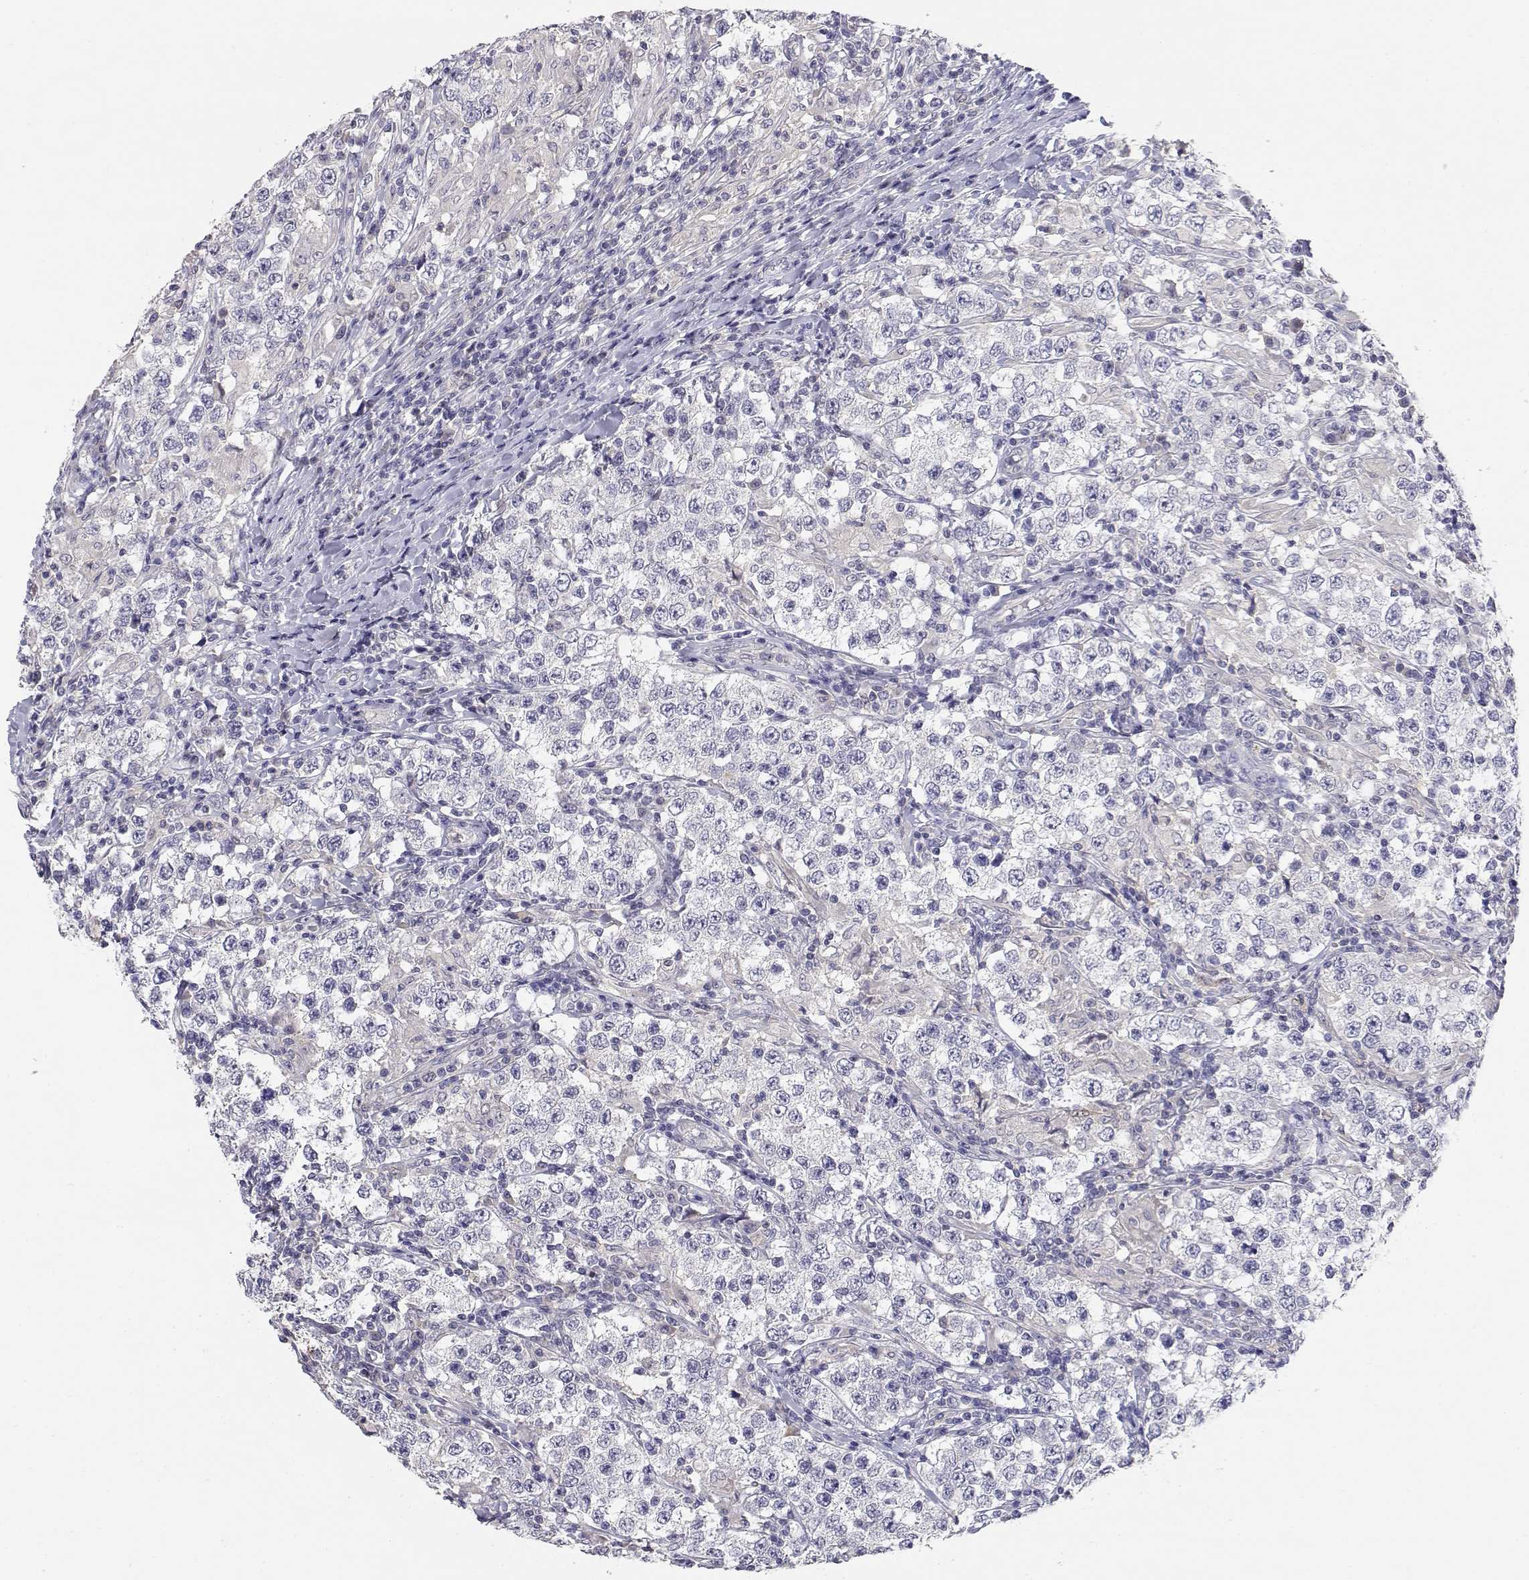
{"staining": {"intensity": "negative", "quantity": "none", "location": "none"}, "tissue": "testis cancer", "cell_type": "Tumor cells", "image_type": "cancer", "snomed": [{"axis": "morphology", "description": "Seminoma, NOS"}, {"axis": "morphology", "description": "Carcinoma, Embryonal, NOS"}, {"axis": "topography", "description": "Testis"}], "caption": "Immunohistochemistry image of neoplastic tissue: embryonal carcinoma (testis) stained with DAB (3,3'-diaminobenzidine) shows no significant protein positivity in tumor cells.", "gene": "ADA", "patient": {"sex": "male", "age": 41}}